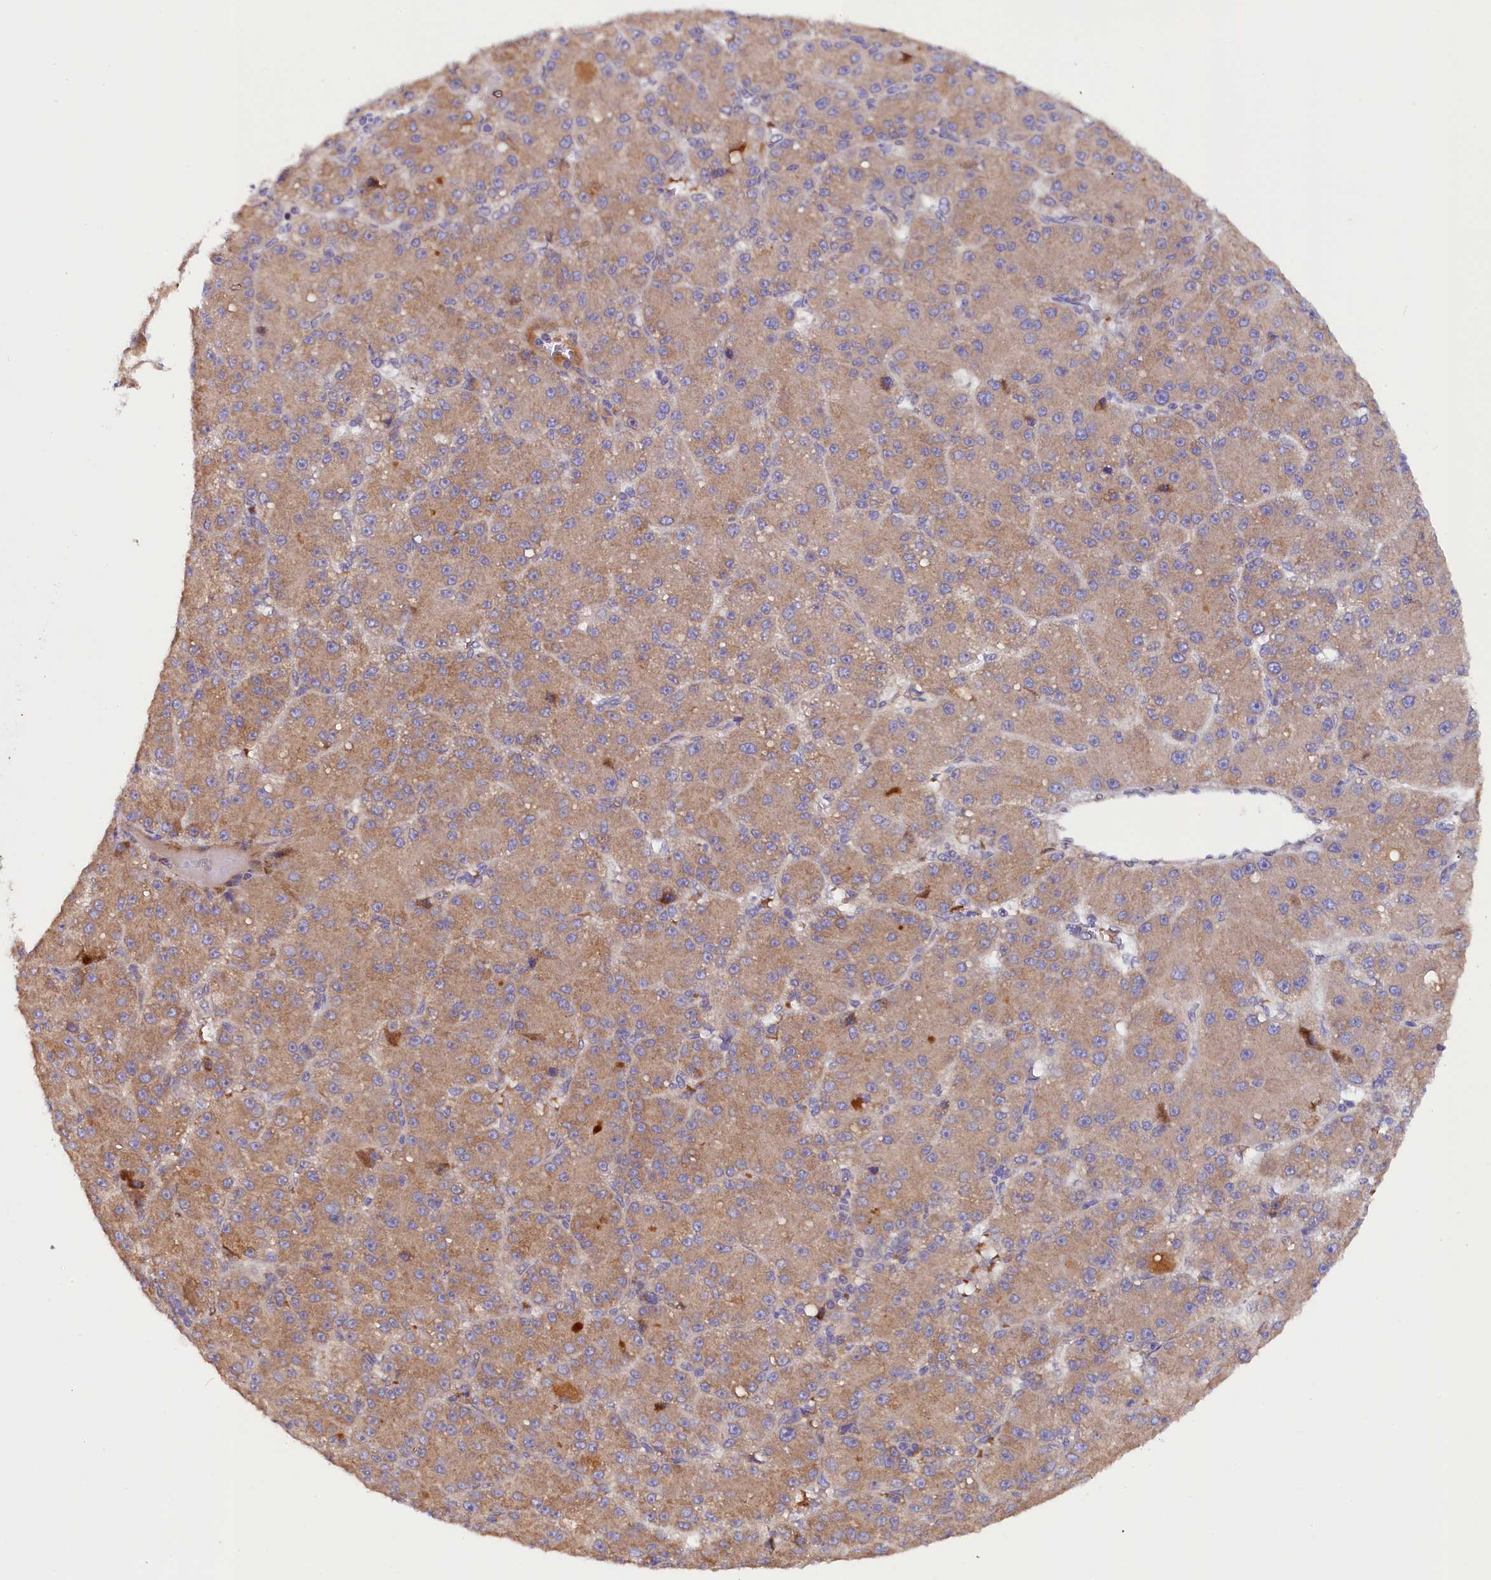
{"staining": {"intensity": "moderate", "quantity": ">75%", "location": "cytoplasmic/membranous"}, "tissue": "liver cancer", "cell_type": "Tumor cells", "image_type": "cancer", "snomed": [{"axis": "morphology", "description": "Carcinoma, Hepatocellular, NOS"}, {"axis": "topography", "description": "Liver"}], "caption": "Liver cancer (hepatocellular carcinoma) was stained to show a protein in brown. There is medium levels of moderate cytoplasmic/membranous expression in about >75% of tumor cells.", "gene": "ARRDC4", "patient": {"sex": "male", "age": 67}}